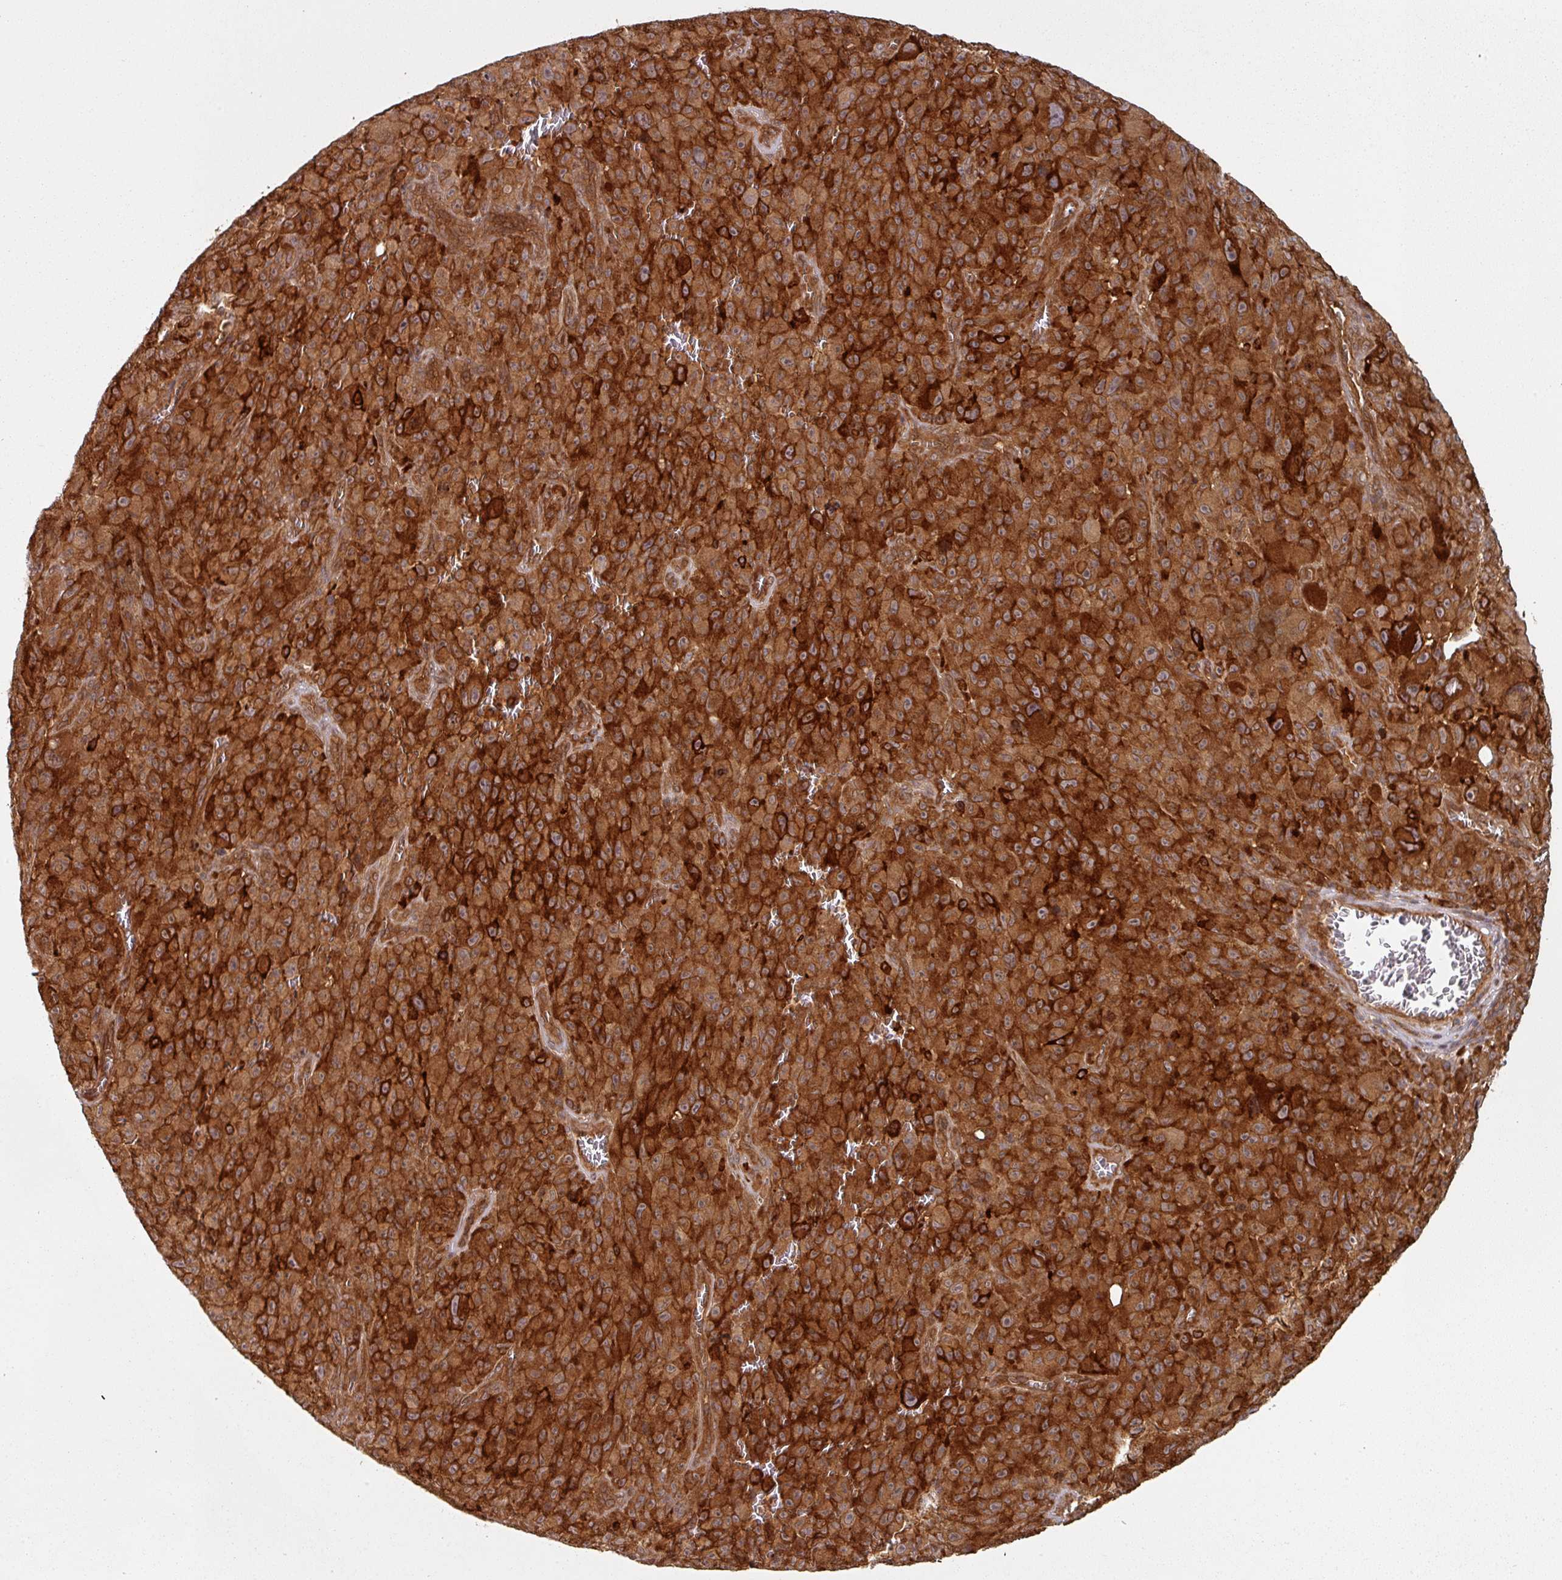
{"staining": {"intensity": "strong", "quantity": ">75%", "location": "cytoplasmic/membranous"}, "tissue": "melanoma", "cell_type": "Tumor cells", "image_type": "cancer", "snomed": [{"axis": "morphology", "description": "Malignant melanoma, NOS"}, {"axis": "topography", "description": "Skin"}], "caption": "Human malignant melanoma stained for a protein (brown) displays strong cytoplasmic/membranous positive staining in approximately >75% of tumor cells.", "gene": "EIF4EBP2", "patient": {"sex": "female", "age": 82}}